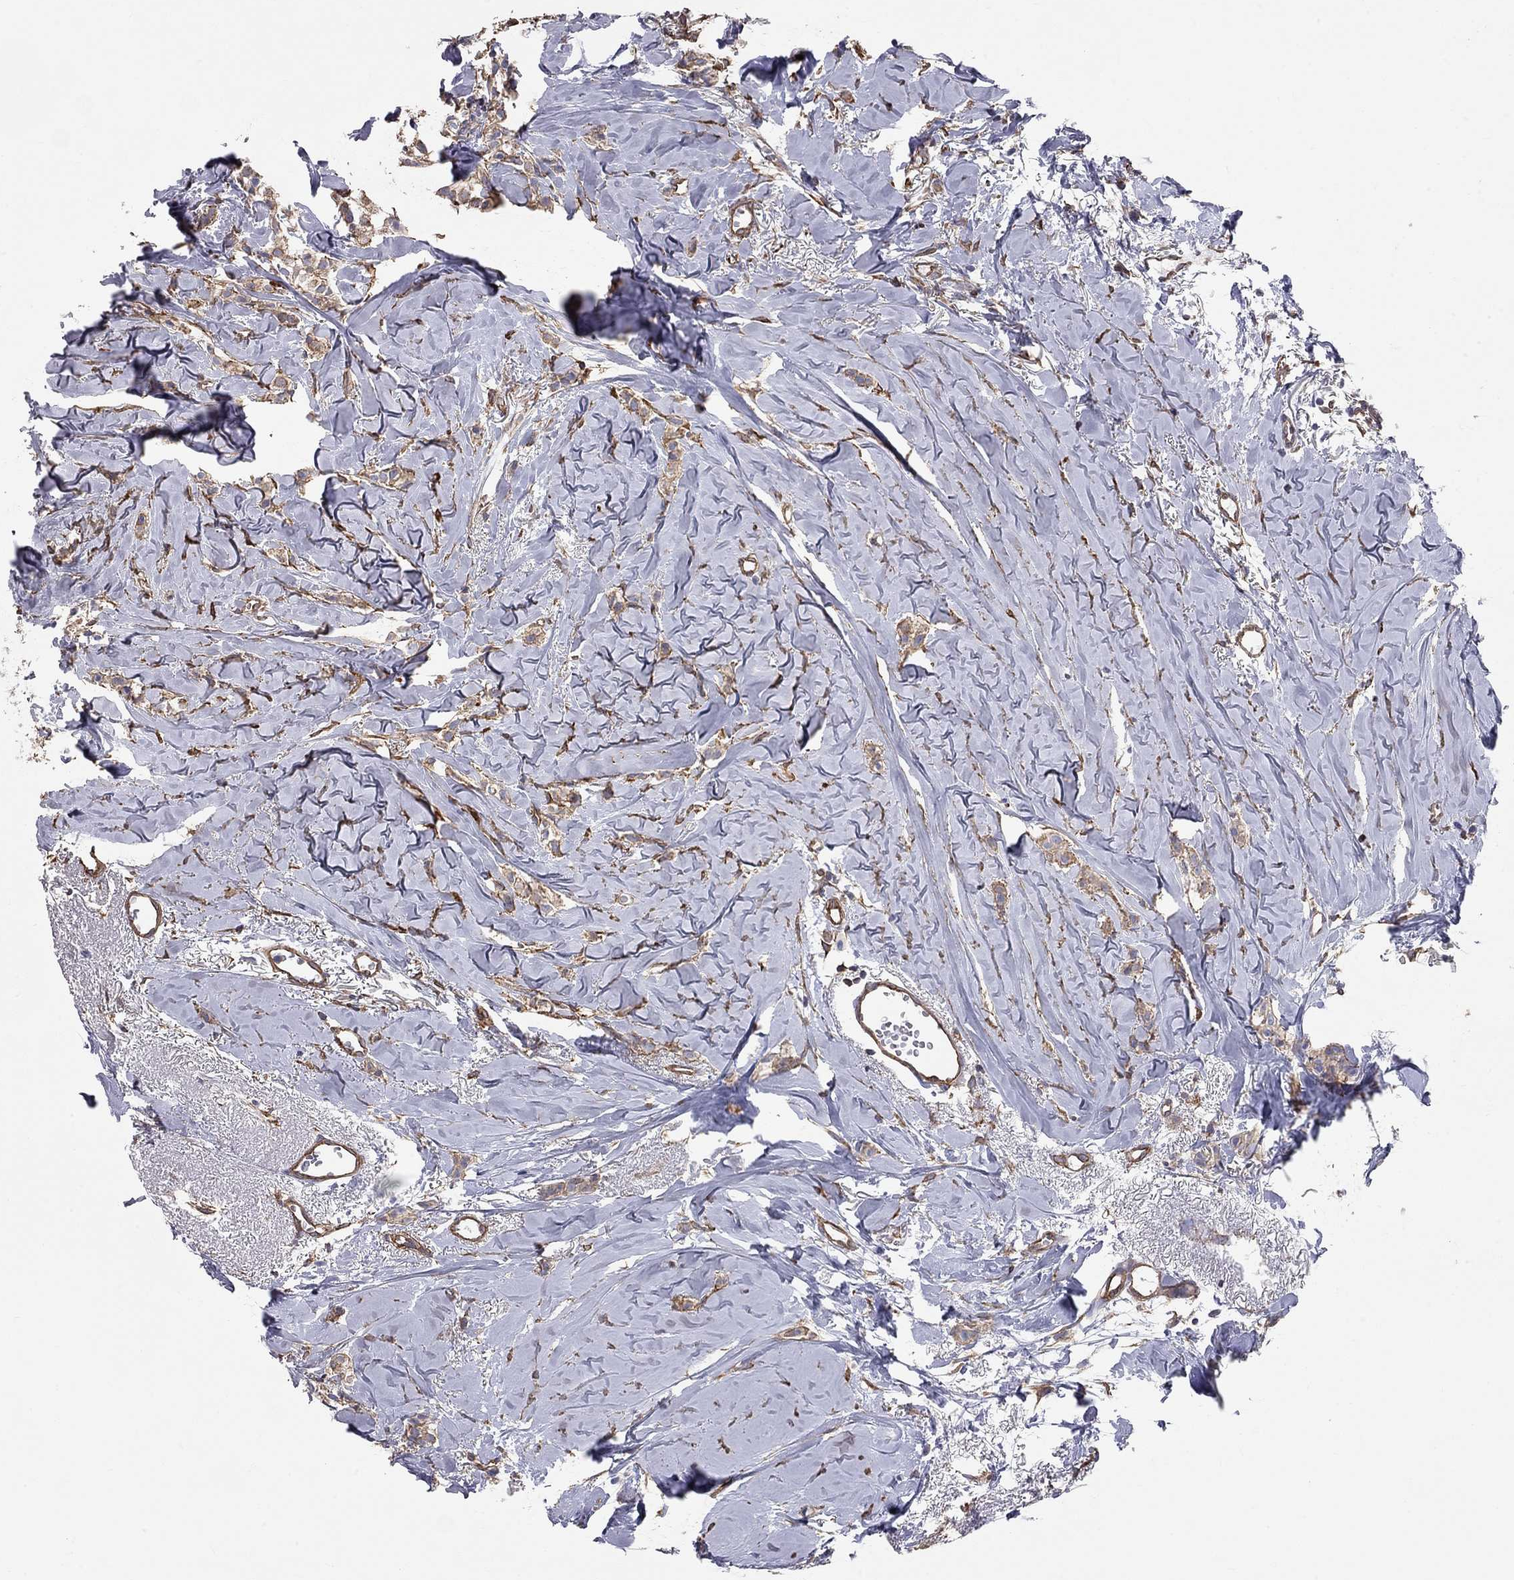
{"staining": {"intensity": "moderate", "quantity": "25%-75%", "location": "cytoplasmic/membranous"}, "tissue": "breast cancer", "cell_type": "Tumor cells", "image_type": "cancer", "snomed": [{"axis": "morphology", "description": "Duct carcinoma"}, {"axis": "topography", "description": "Breast"}], "caption": "Approximately 25%-75% of tumor cells in human breast cancer (infiltrating ductal carcinoma) demonstrate moderate cytoplasmic/membranous protein positivity as visualized by brown immunohistochemical staining.", "gene": "BICDL2", "patient": {"sex": "female", "age": 85}}